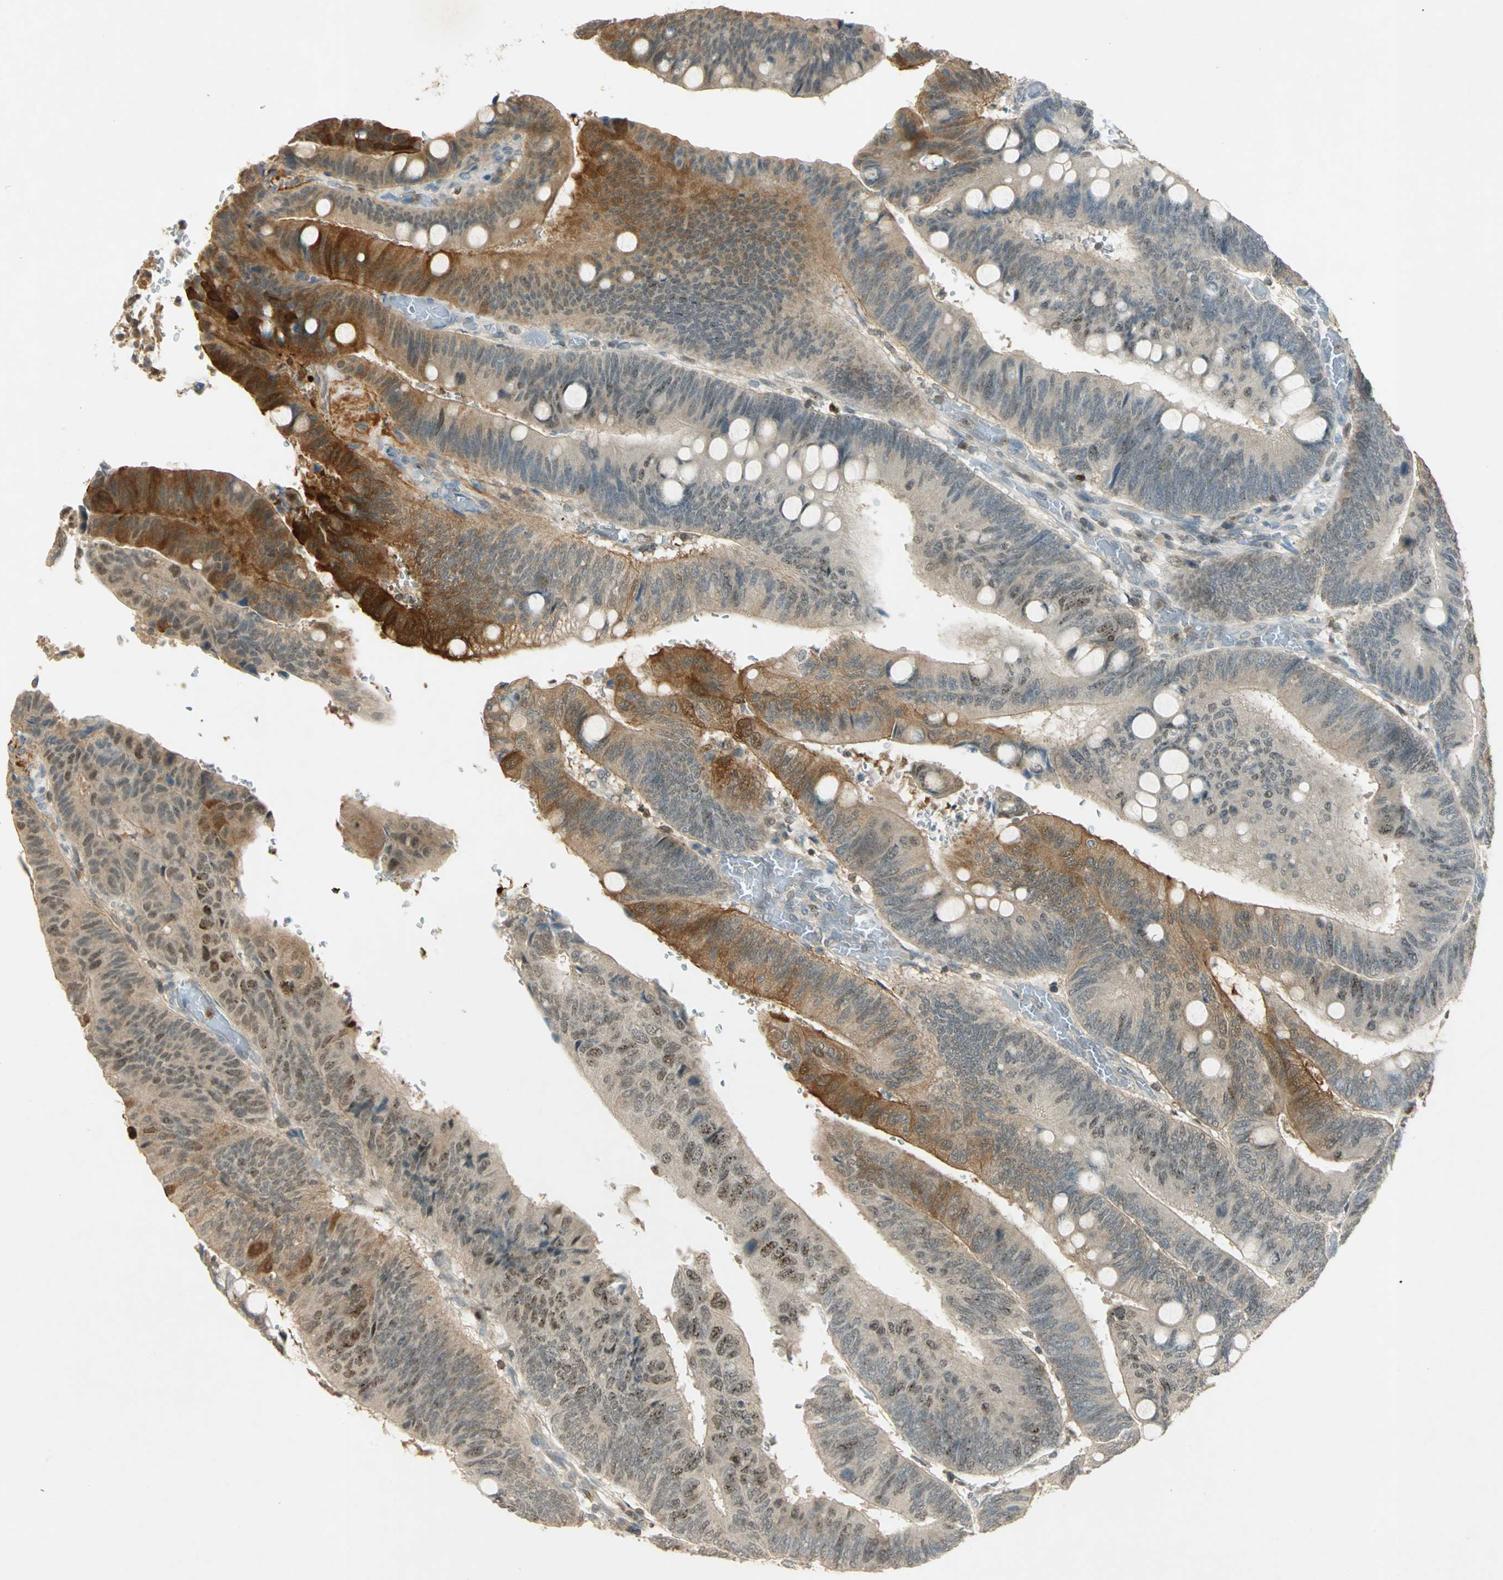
{"staining": {"intensity": "strong", "quantity": "<25%", "location": "cytoplasmic/membranous"}, "tissue": "colorectal cancer", "cell_type": "Tumor cells", "image_type": "cancer", "snomed": [{"axis": "morphology", "description": "Normal tissue, NOS"}, {"axis": "morphology", "description": "Adenocarcinoma, NOS"}, {"axis": "topography", "description": "Rectum"}], "caption": "This histopathology image displays IHC staining of human colorectal adenocarcinoma, with medium strong cytoplasmic/membranous positivity in about <25% of tumor cells.", "gene": "BIRC2", "patient": {"sex": "male", "age": 92}}